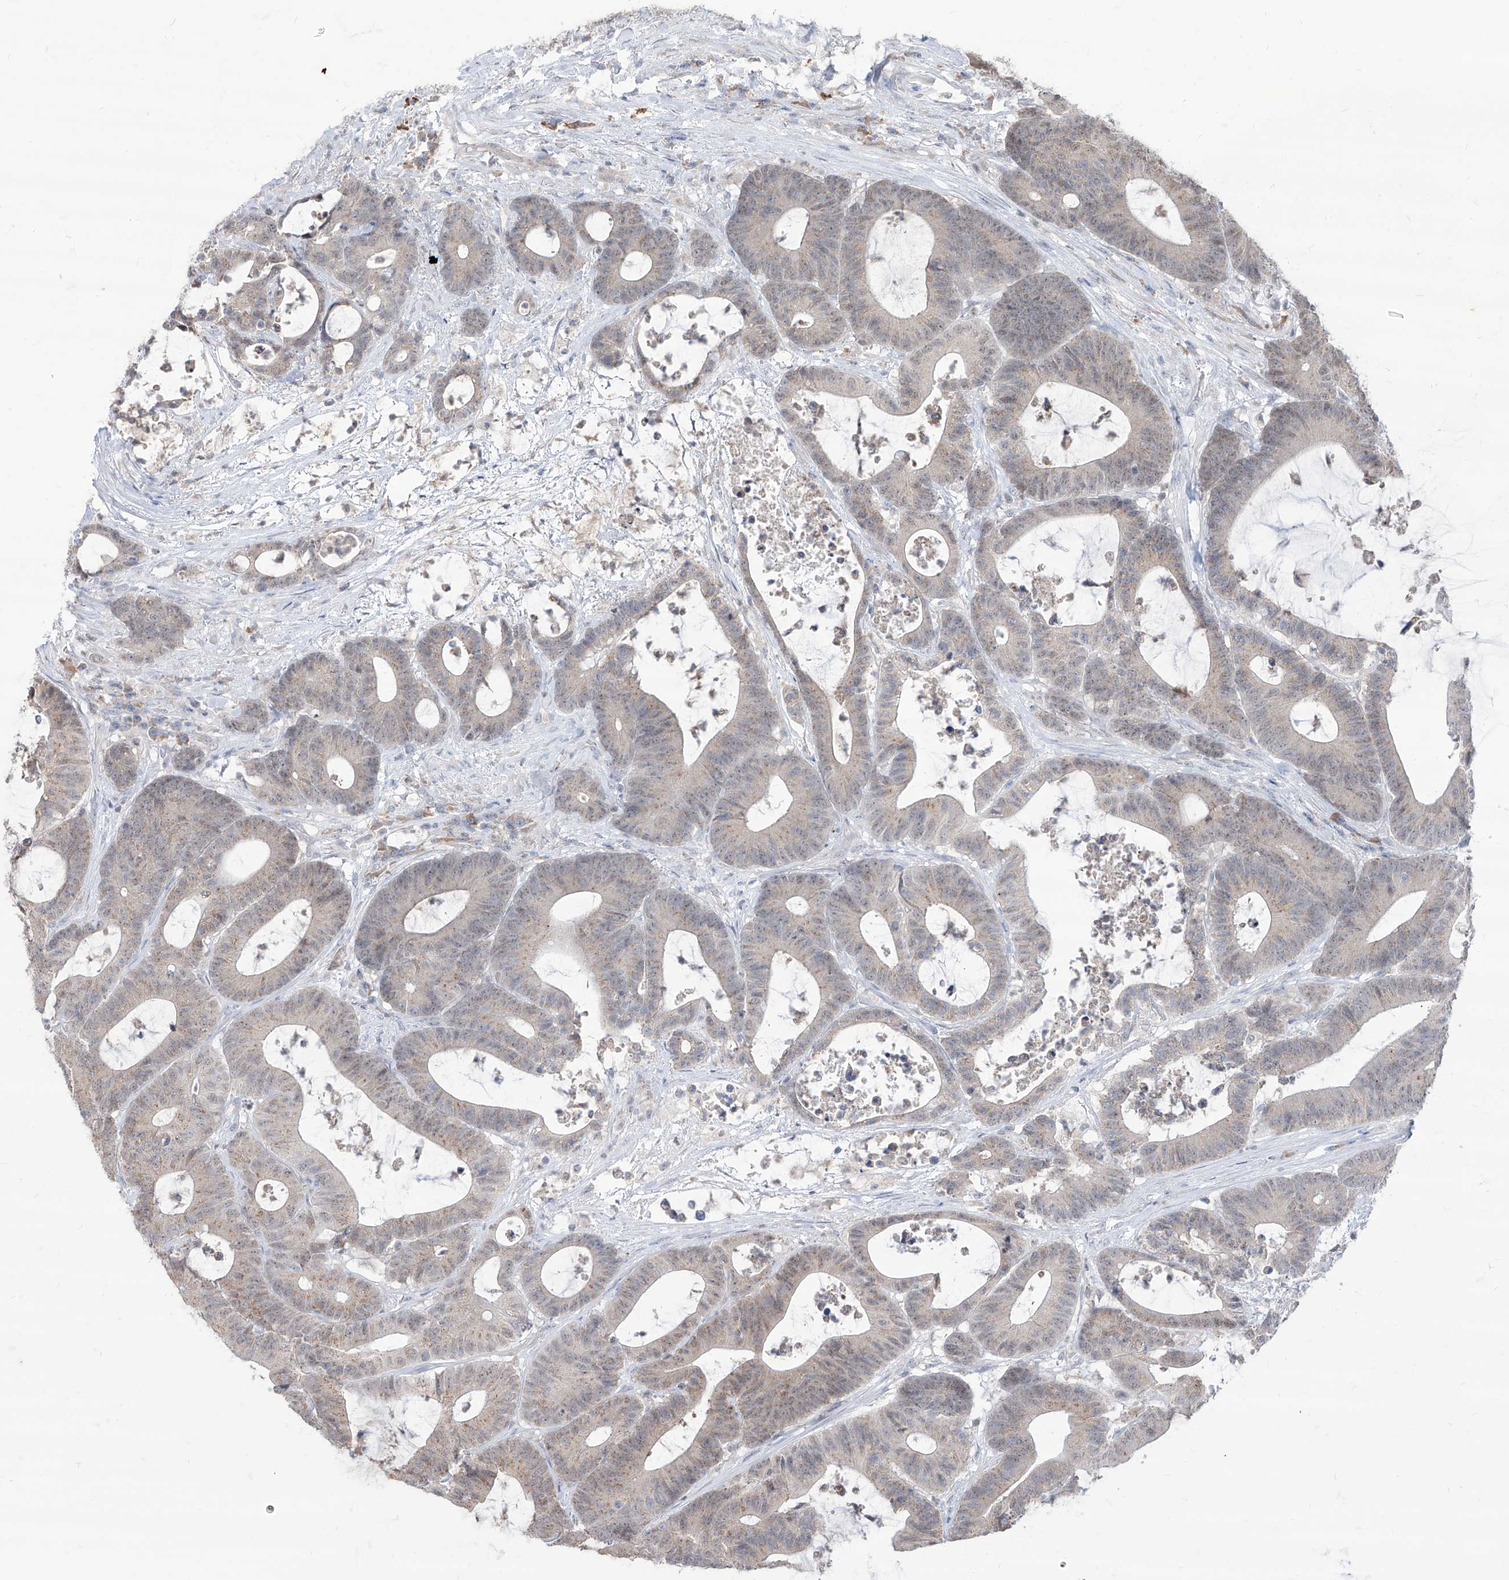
{"staining": {"intensity": "negative", "quantity": "none", "location": "none"}, "tissue": "colorectal cancer", "cell_type": "Tumor cells", "image_type": "cancer", "snomed": [{"axis": "morphology", "description": "Adenocarcinoma, NOS"}, {"axis": "topography", "description": "Colon"}], "caption": "High magnification brightfield microscopy of colorectal adenocarcinoma stained with DAB (brown) and counterstained with hematoxylin (blue): tumor cells show no significant expression.", "gene": "BROX", "patient": {"sex": "female", "age": 84}}